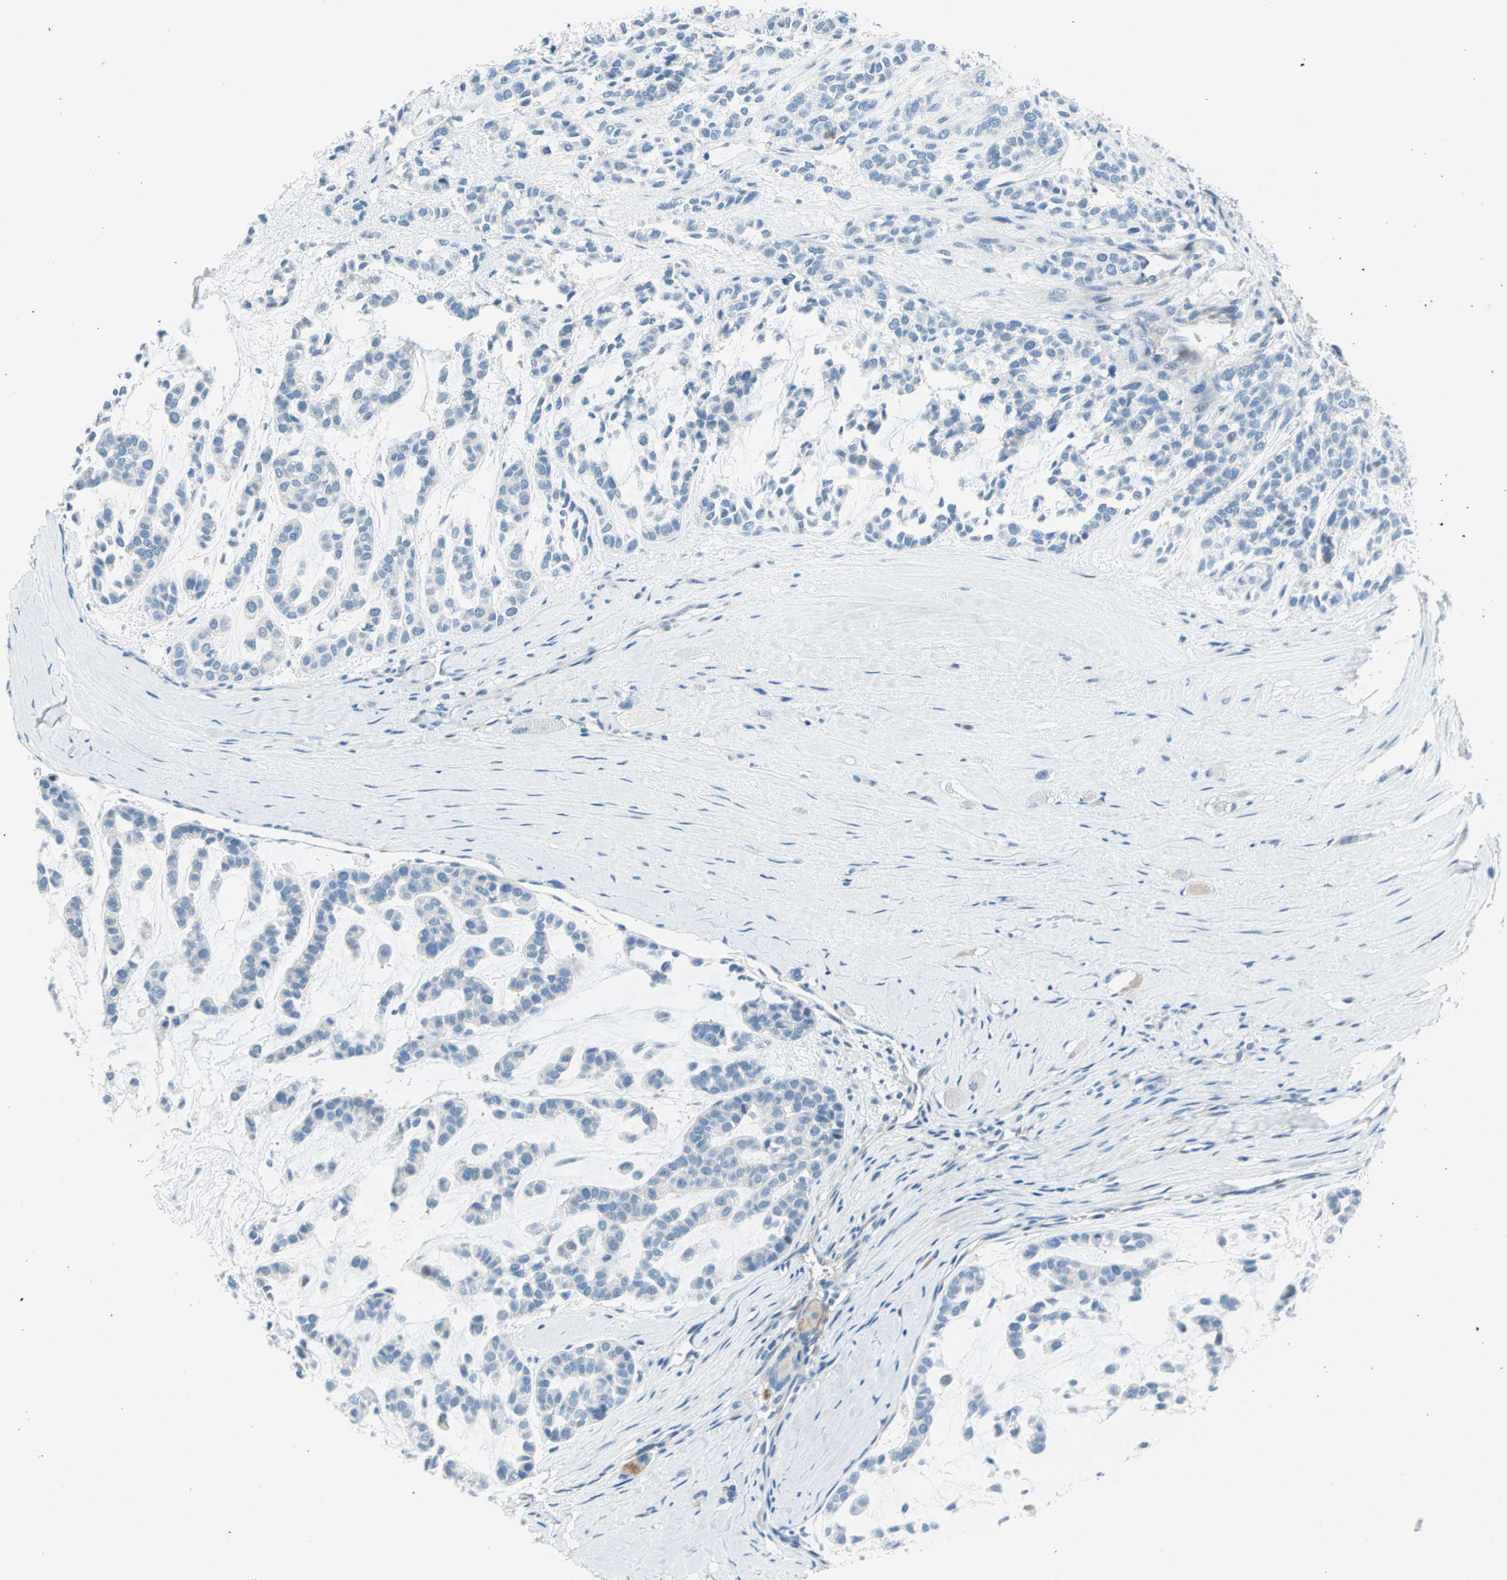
{"staining": {"intensity": "negative", "quantity": "none", "location": "none"}, "tissue": "head and neck cancer", "cell_type": "Tumor cells", "image_type": "cancer", "snomed": [{"axis": "morphology", "description": "Adenocarcinoma, NOS"}, {"axis": "morphology", "description": "Adenoma, NOS"}, {"axis": "topography", "description": "Head-Neck"}], "caption": "Head and neck adenocarcinoma was stained to show a protein in brown. There is no significant expression in tumor cells.", "gene": "TMEM163", "patient": {"sex": "female", "age": 55}}